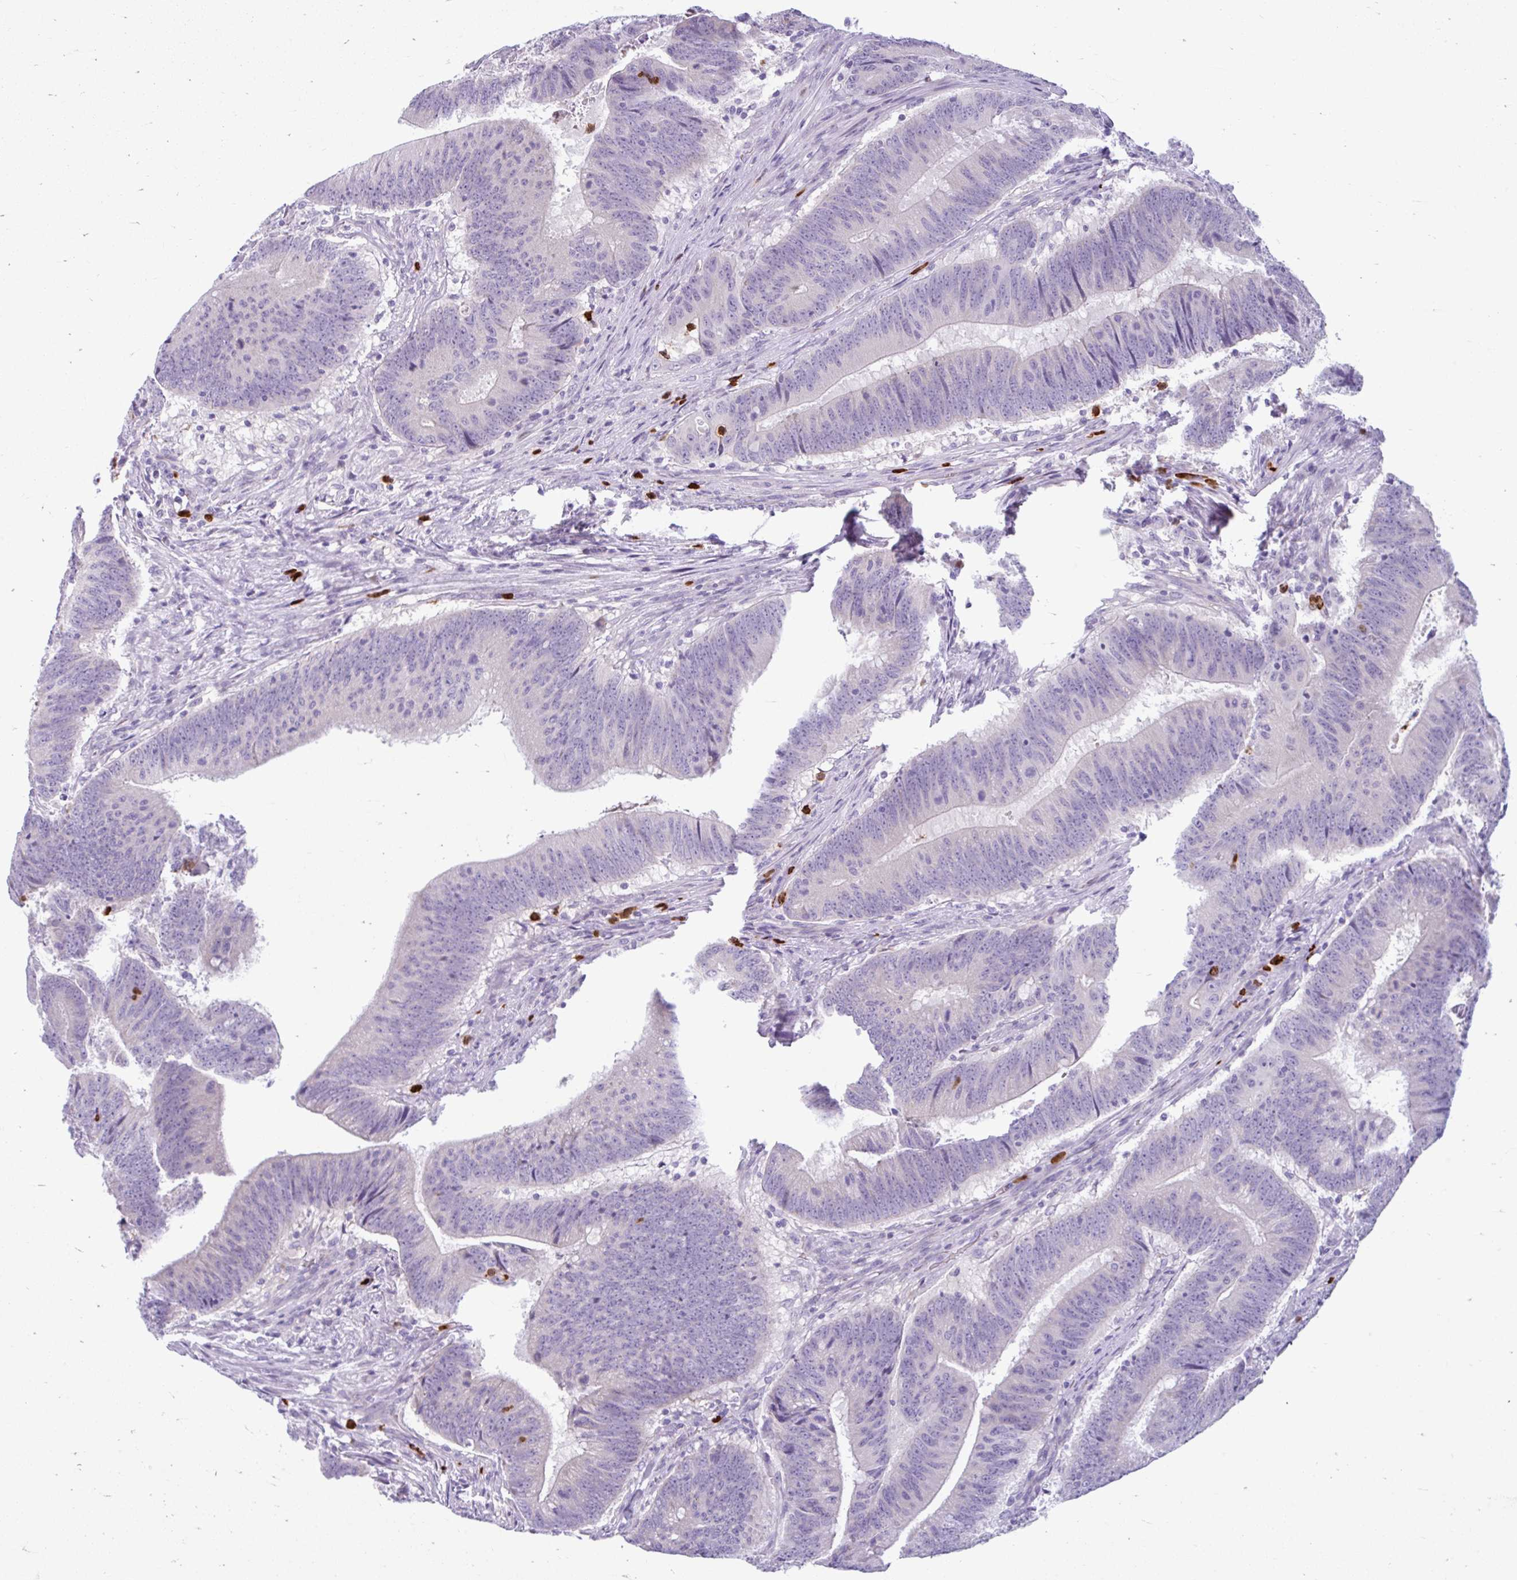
{"staining": {"intensity": "negative", "quantity": "none", "location": "none"}, "tissue": "colorectal cancer", "cell_type": "Tumor cells", "image_type": "cancer", "snomed": [{"axis": "morphology", "description": "Adenocarcinoma, NOS"}, {"axis": "topography", "description": "Colon"}], "caption": "The image displays no staining of tumor cells in adenocarcinoma (colorectal).", "gene": "CEP120", "patient": {"sex": "female", "age": 87}}